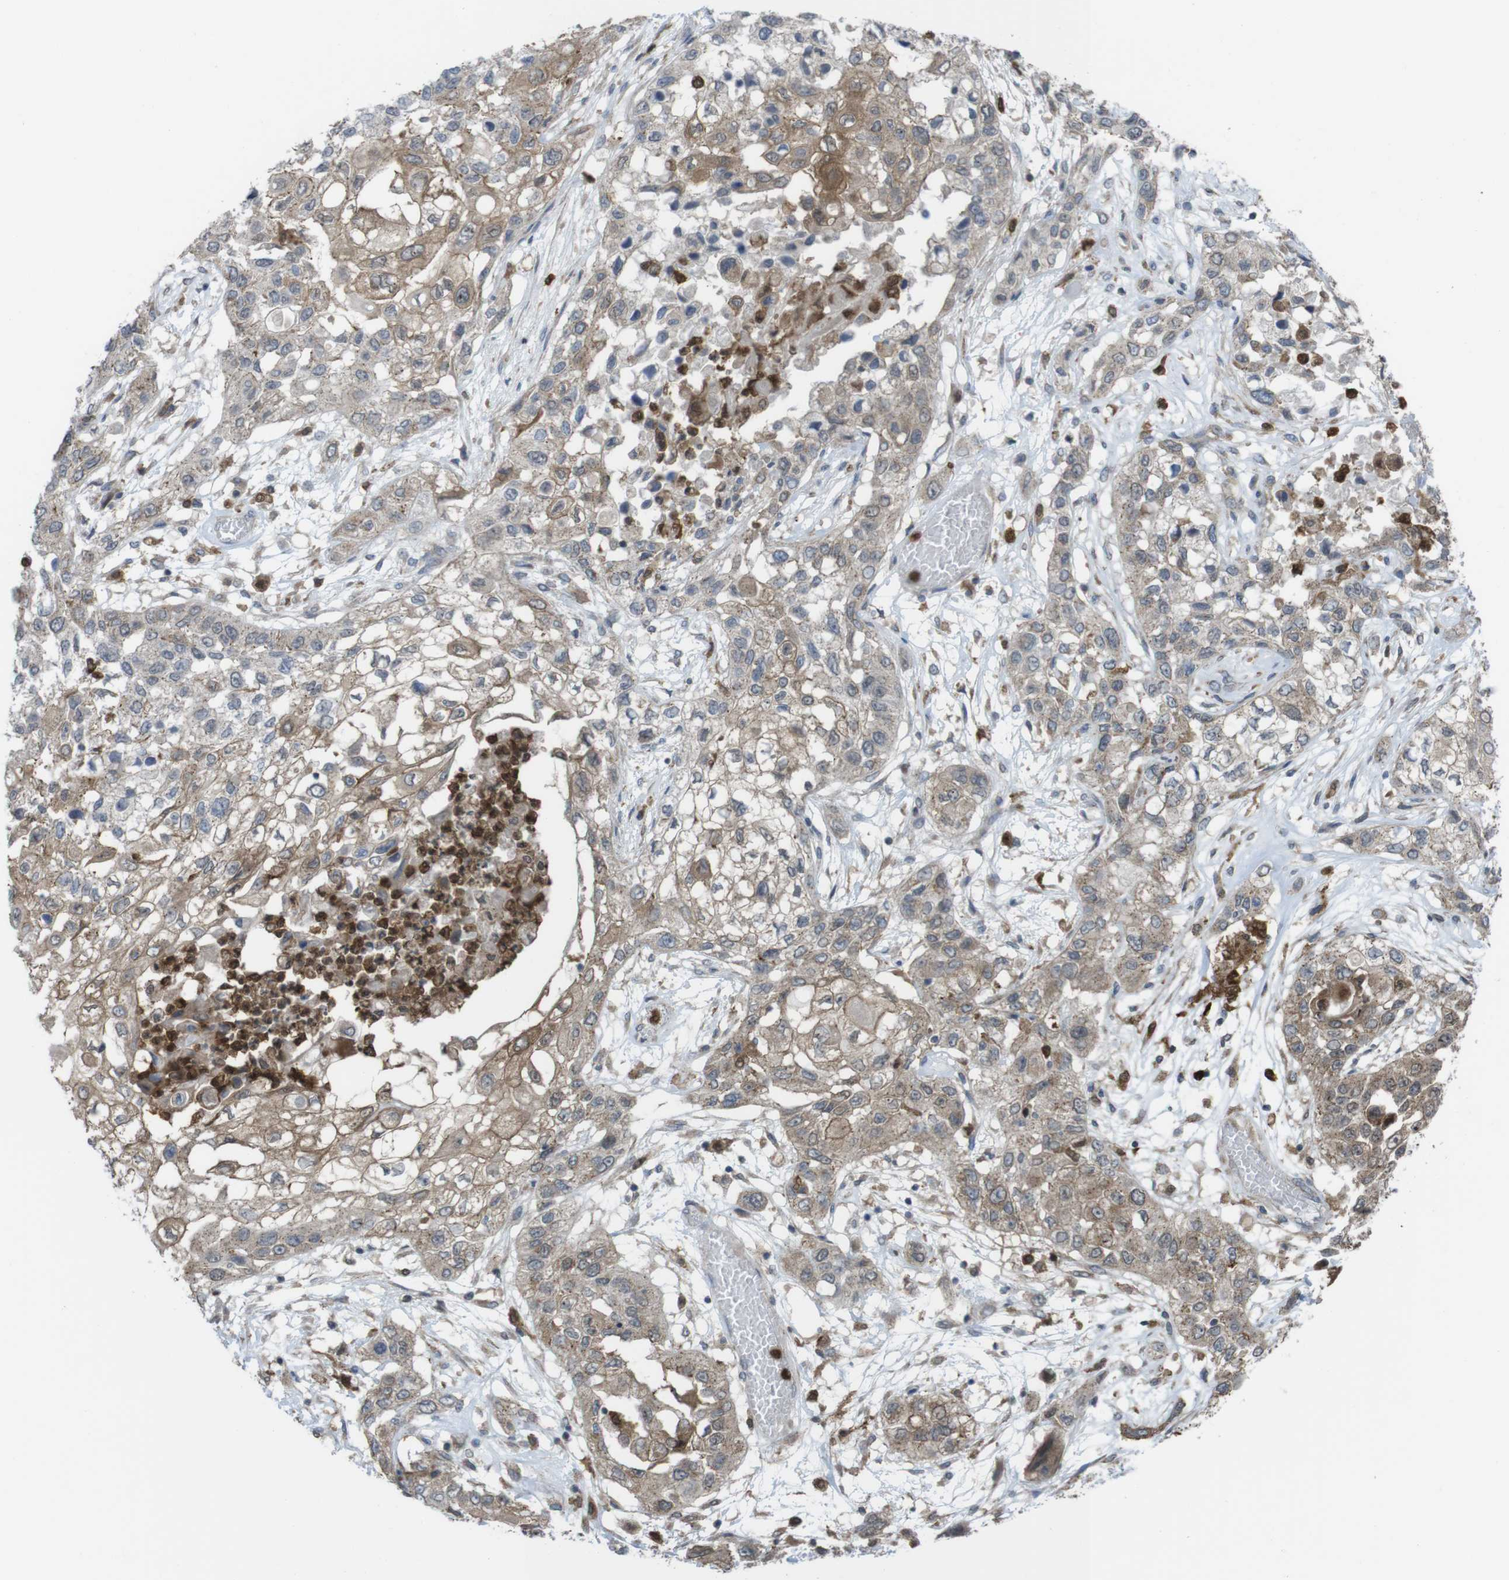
{"staining": {"intensity": "moderate", "quantity": ">75%", "location": "cytoplasmic/membranous"}, "tissue": "lung cancer", "cell_type": "Tumor cells", "image_type": "cancer", "snomed": [{"axis": "morphology", "description": "Squamous cell carcinoma, NOS"}, {"axis": "topography", "description": "Lung"}], "caption": "Immunohistochemical staining of human lung squamous cell carcinoma demonstrates medium levels of moderate cytoplasmic/membranous expression in about >75% of tumor cells.", "gene": "PRKCD", "patient": {"sex": "male", "age": 71}}